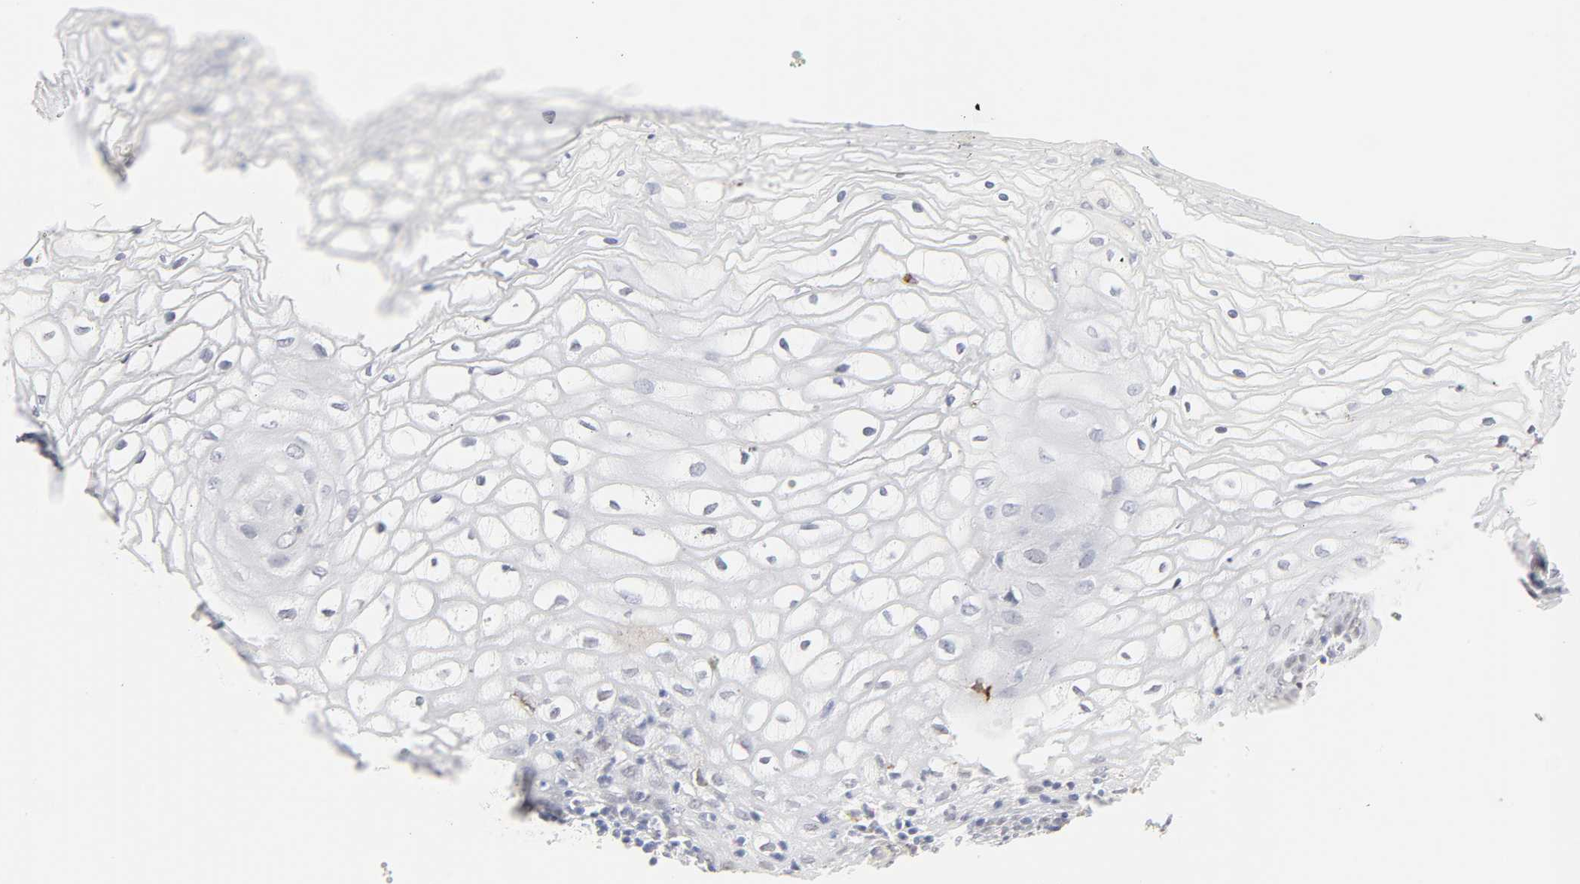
{"staining": {"intensity": "negative", "quantity": "none", "location": "none"}, "tissue": "vagina", "cell_type": "Squamous epithelial cells", "image_type": "normal", "snomed": [{"axis": "morphology", "description": "Normal tissue, NOS"}, {"axis": "topography", "description": "Vagina"}], "caption": "Vagina stained for a protein using immunohistochemistry shows no expression squamous epithelial cells.", "gene": "FCGBP", "patient": {"sex": "female", "age": 34}}